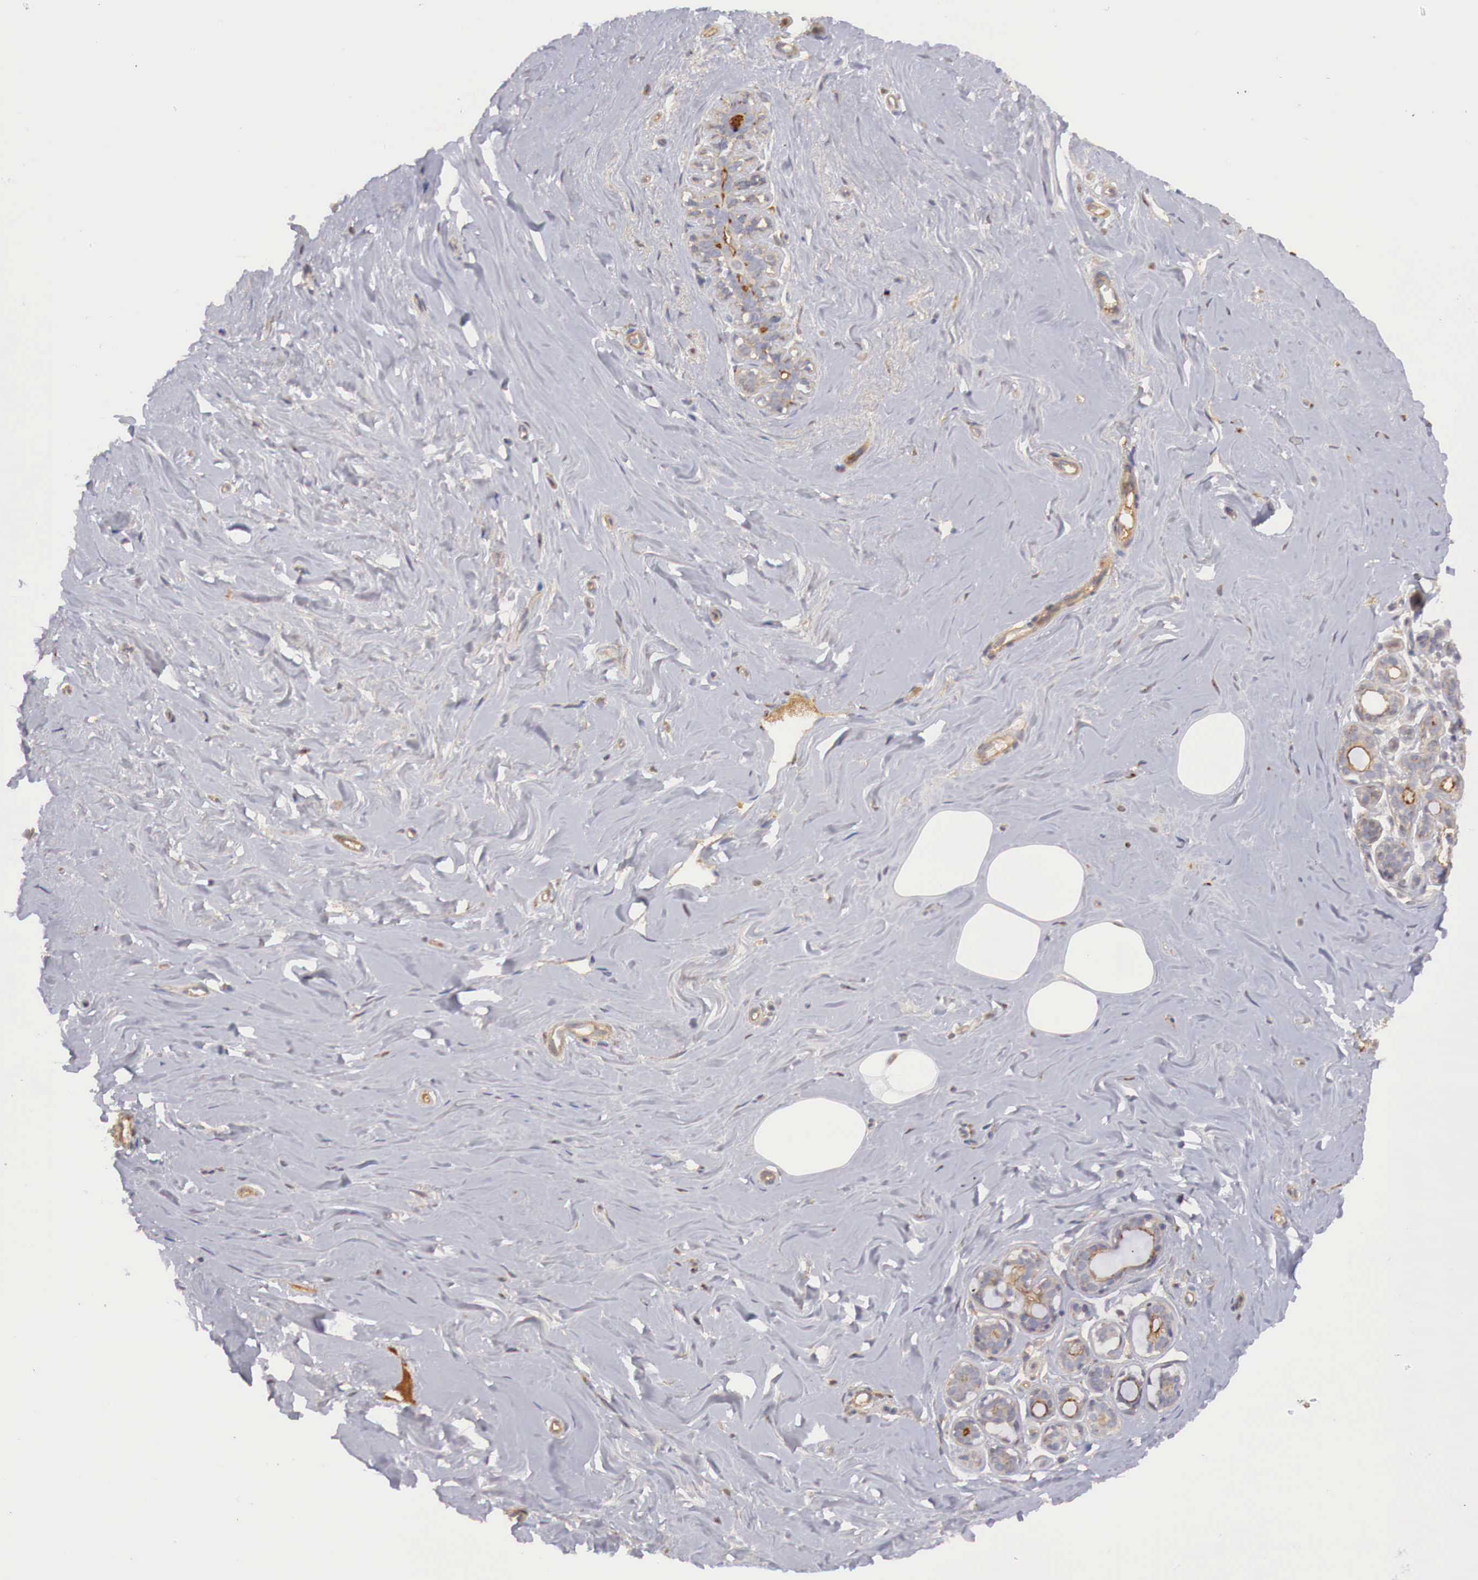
{"staining": {"intensity": "negative", "quantity": "none", "location": "none"}, "tissue": "breast", "cell_type": "Adipocytes", "image_type": "normal", "snomed": [{"axis": "morphology", "description": "Normal tissue, NOS"}, {"axis": "topography", "description": "Breast"}], "caption": "Adipocytes show no significant staining in benign breast. (DAB IHC, high magnification).", "gene": "KLHDC7B", "patient": {"sex": "female", "age": 45}}